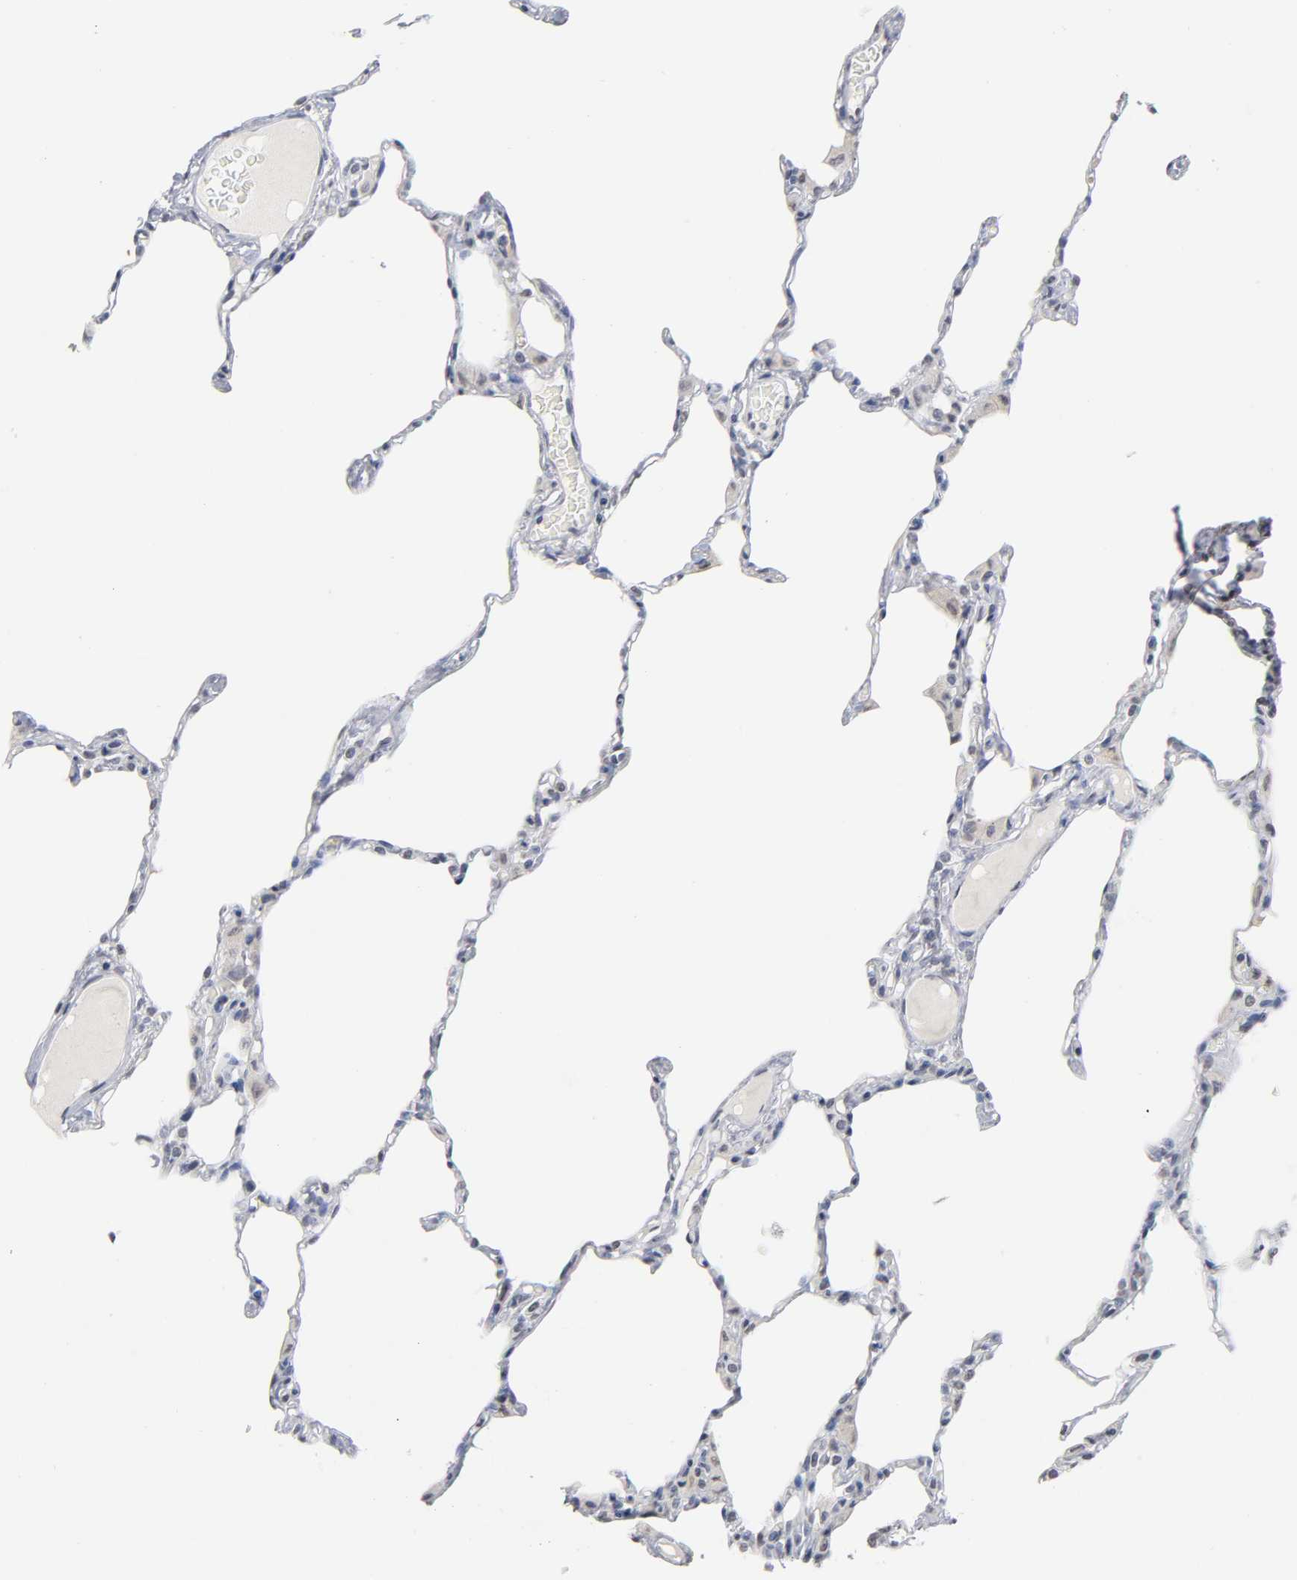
{"staining": {"intensity": "negative", "quantity": "none", "location": "none"}, "tissue": "lung", "cell_type": "Alveolar cells", "image_type": "normal", "snomed": [{"axis": "morphology", "description": "Normal tissue, NOS"}, {"axis": "topography", "description": "Lung"}], "caption": "Immunohistochemical staining of unremarkable lung exhibits no significant expression in alveolar cells.", "gene": "CRABP2", "patient": {"sex": "female", "age": 49}}